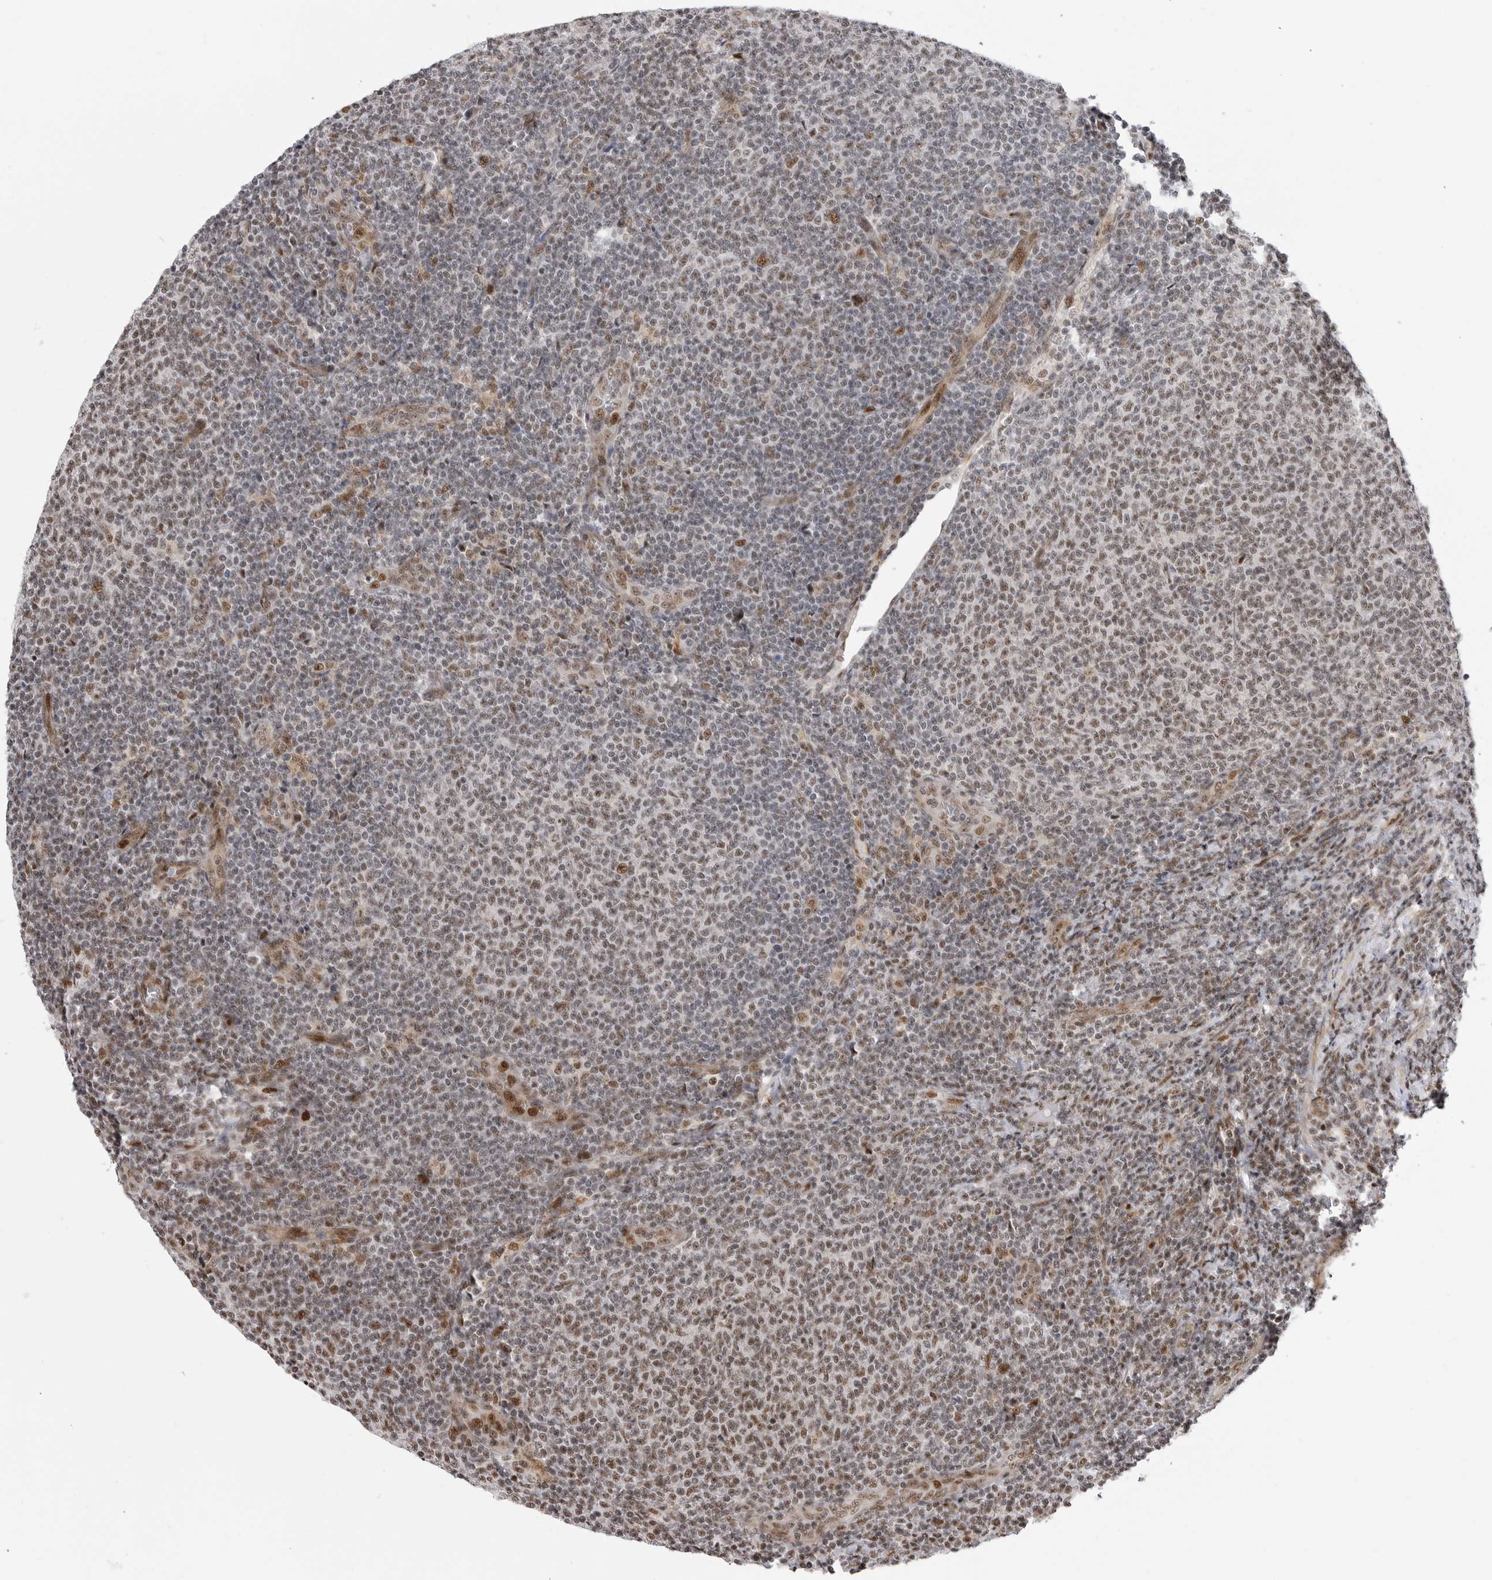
{"staining": {"intensity": "weak", "quantity": "25%-75%", "location": "nuclear"}, "tissue": "lymphoma", "cell_type": "Tumor cells", "image_type": "cancer", "snomed": [{"axis": "morphology", "description": "Malignant lymphoma, non-Hodgkin's type, Low grade"}, {"axis": "topography", "description": "Lymph node"}], "caption": "Lymphoma was stained to show a protein in brown. There is low levels of weak nuclear positivity in about 25%-75% of tumor cells.", "gene": "GPATCH2", "patient": {"sex": "male", "age": 66}}